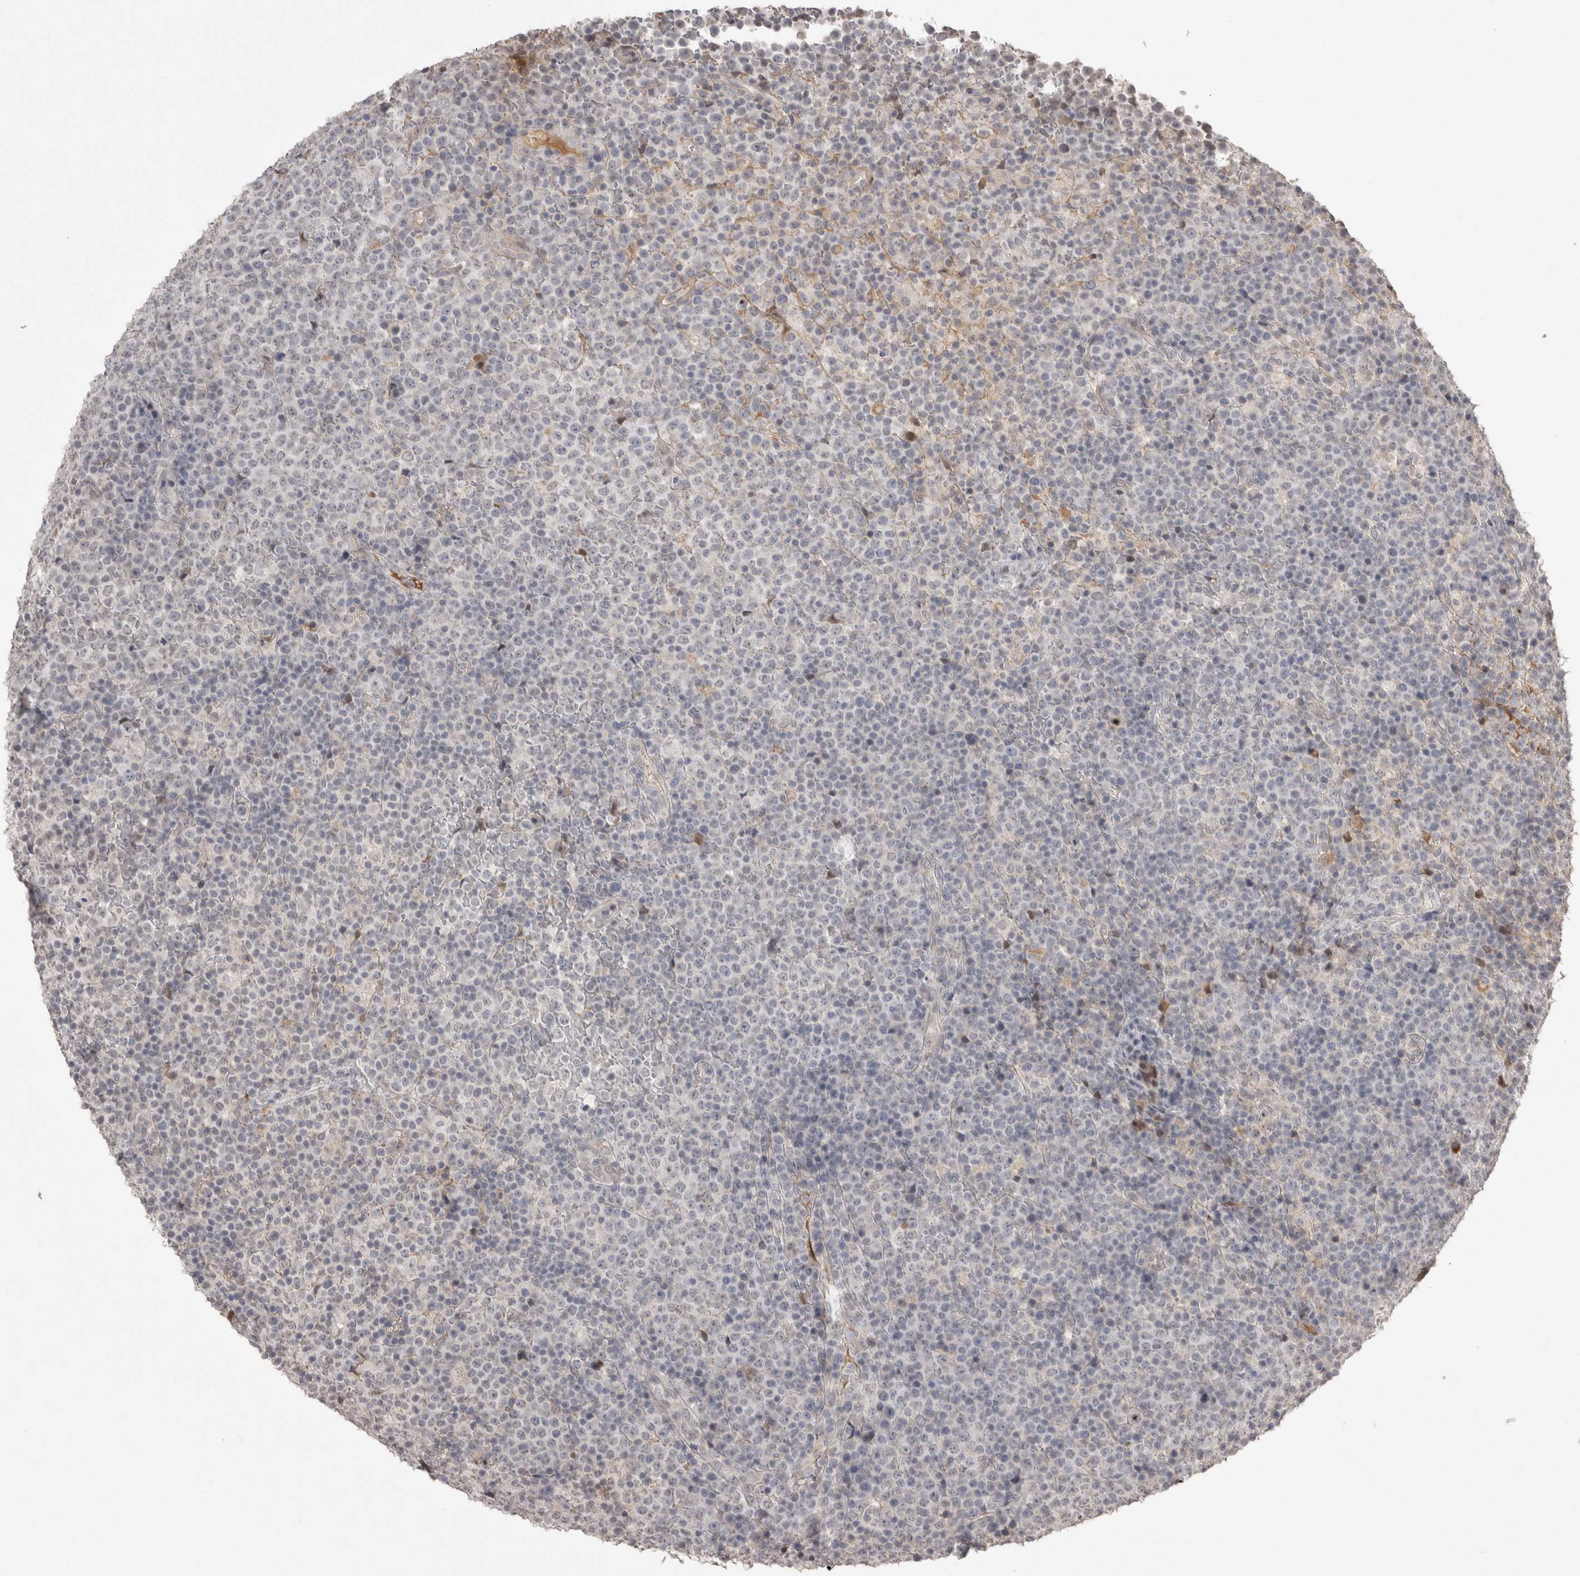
{"staining": {"intensity": "negative", "quantity": "none", "location": "none"}, "tissue": "lymphoma", "cell_type": "Tumor cells", "image_type": "cancer", "snomed": [{"axis": "morphology", "description": "Malignant lymphoma, non-Hodgkin's type, High grade"}, {"axis": "topography", "description": "Lymph node"}], "caption": "This is an immunohistochemistry micrograph of malignant lymphoma, non-Hodgkin's type (high-grade). There is no staining in tumor cells.", "gene": "DDX4", "patient": {"sex": "male", "age": 13}}